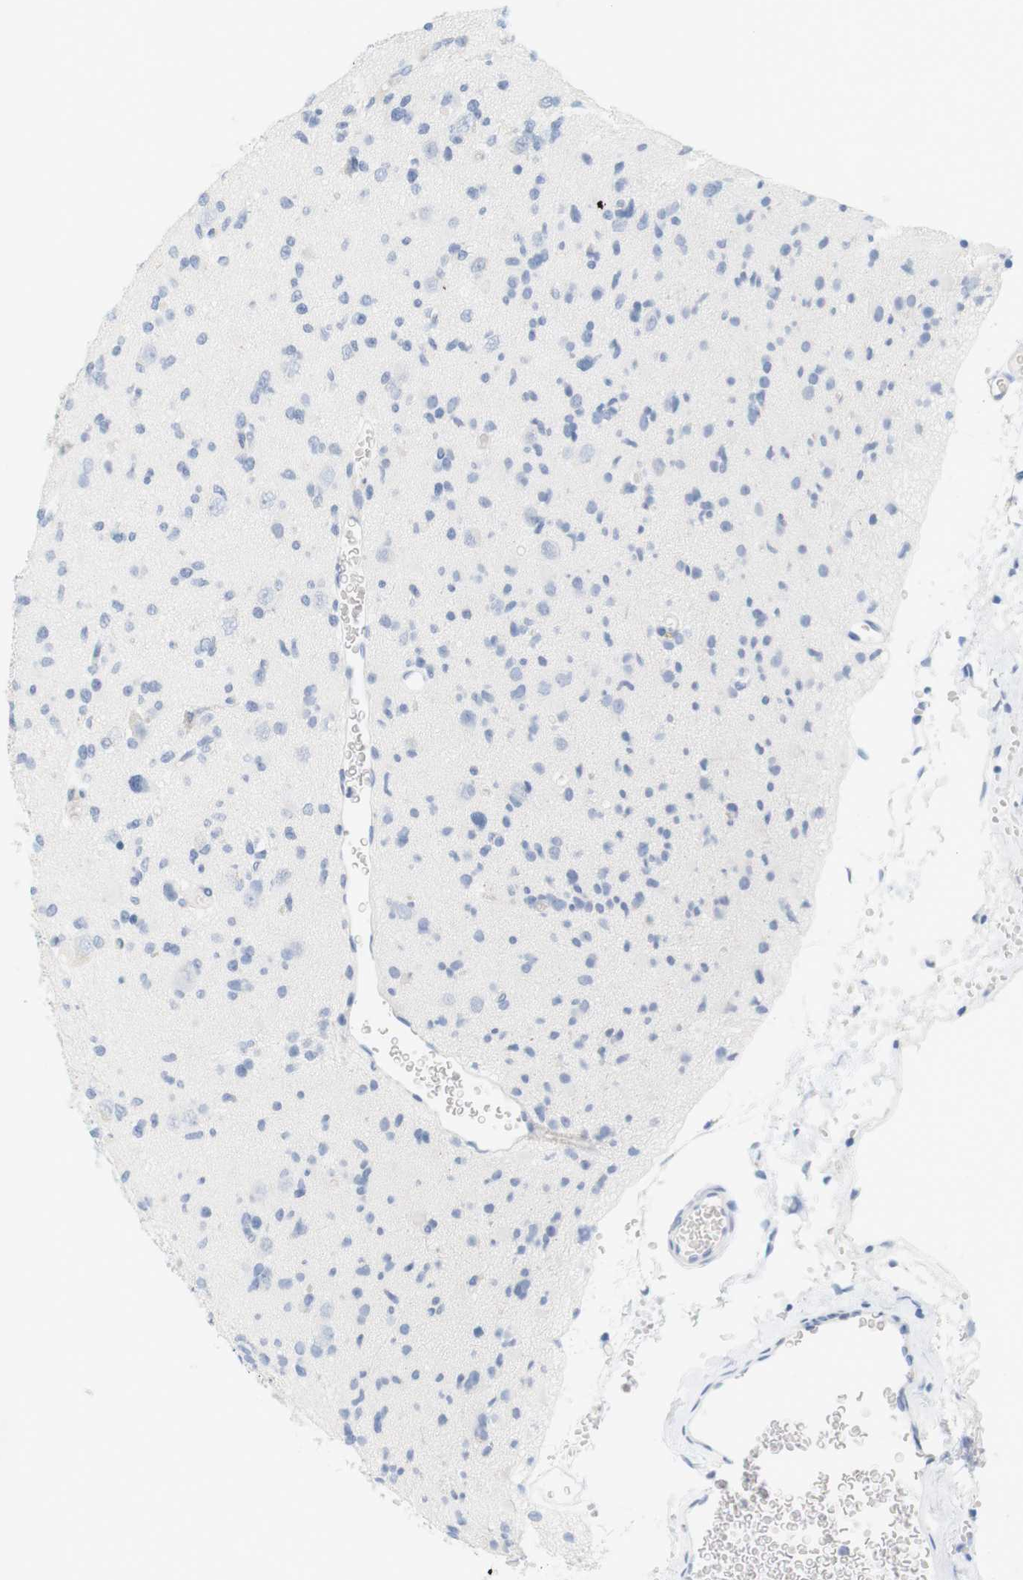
{"staining": {"intensity": "negative", "quantity": "none", "location": "none"}, "tissue": "glioma", "cell_type": "Tumor cells", "image_type": "cancer", "snomed": [{"axis": "morphology", "description": "Glioma, malignant, Low grade"}, {"axis": "topography", "description": "Brain"}], "caption": "This is a histopathology image of immunohistochemistry (IHC) staining of glioma, which shows no staining in tumor cells.", "gene": "OPRM1", "patient": {"sex": "female", "age": 22}}